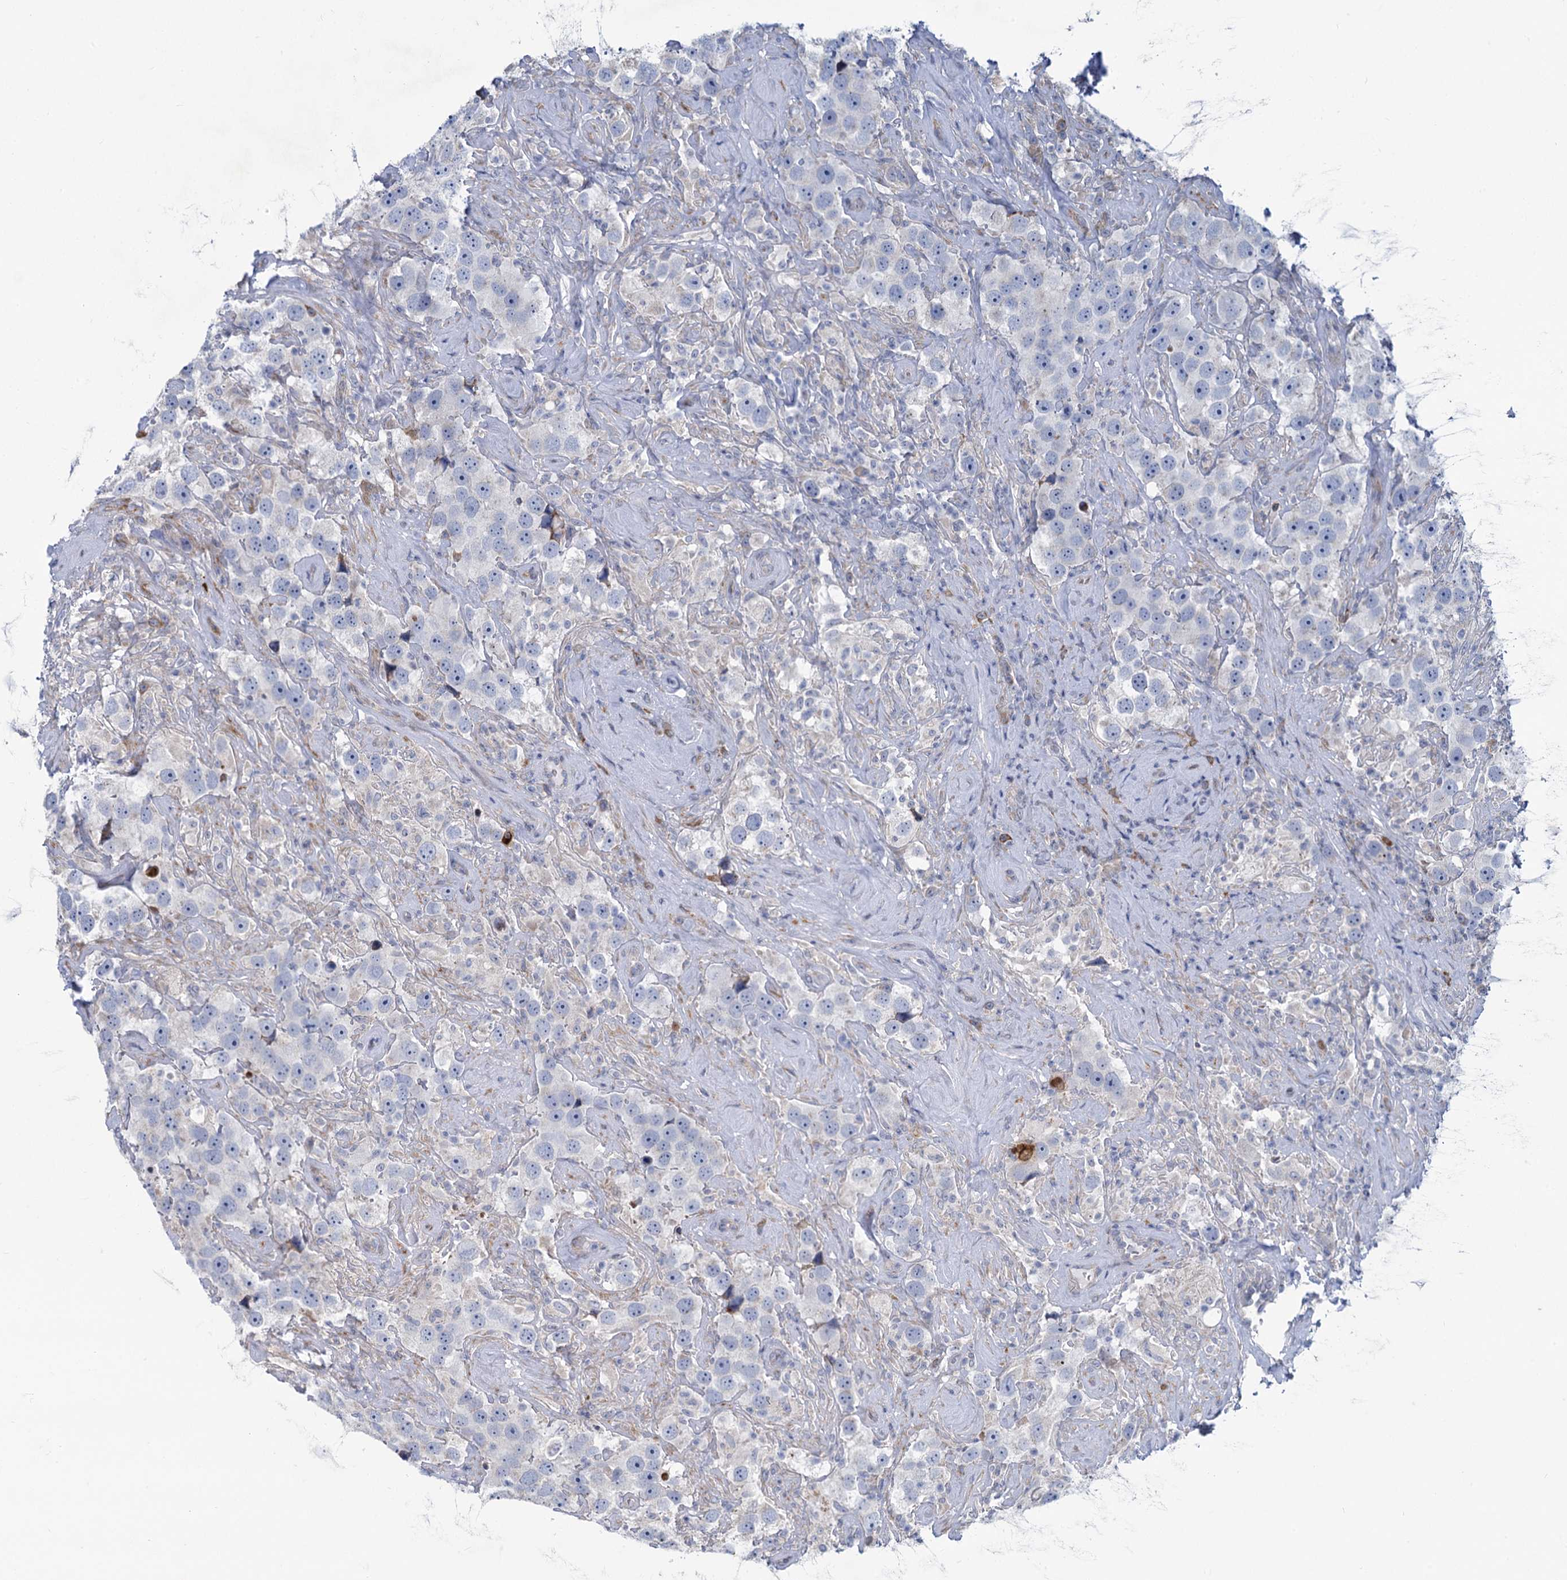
{"staining": {"intensity": "negative", "quantity": "none", "location": "none"}, "tissue": "testis cancer", "cell_type": "Tumor cells", "image_type": "cancer", "snomed": [{"axis": "morphology", "description": "Seminoma, NOS"}, {"axis": "topography", "description": "Testis"}], "caption": "Micrograph shows no significant protein expression in tumor cells of testis cancer (seminoma).", "gene": "PRSS35", "patient": {"sex": "male", "age": 49}}